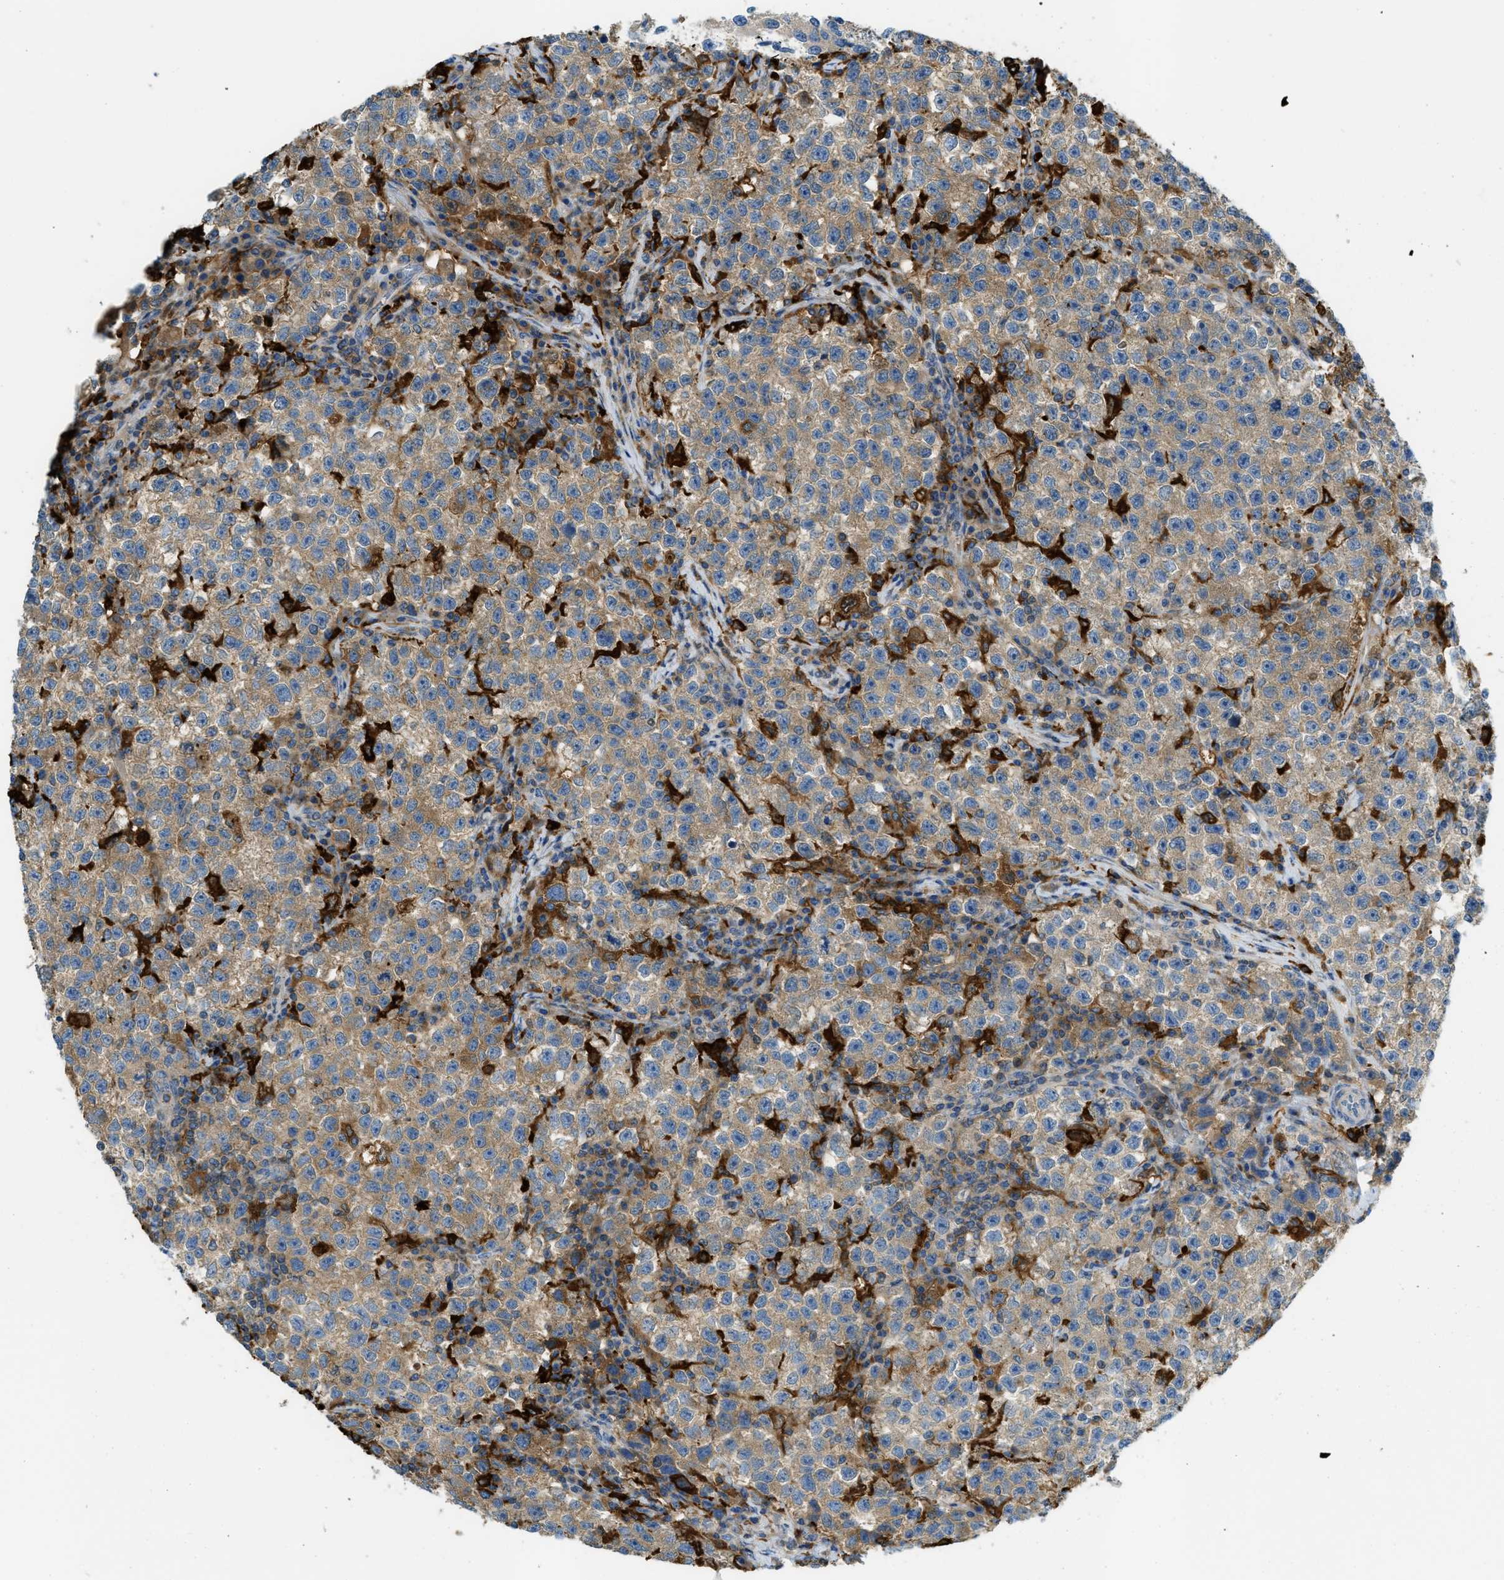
{"staining": {"intensity": "moderate", "quantity": ">75%", "location": "cytoplasmic/membranous"}, "tissue": "testis cancer", "cell_type": "Tumor cells", "image_type": "cancer", "snomed": [{"axis": "morphology", "description": "Seminoma, NOS"}, {"axis": "topography", "description": "Testis"}], "caption": "Immunohistochemical staining of human seminoma (testis) demonstrates medium levels of moderate cytoplasmic/membranous protein positivity in approximately >75% of tumor cells.", "gene": "RFFL", "patient": {"sex": "male", "age": 22}}